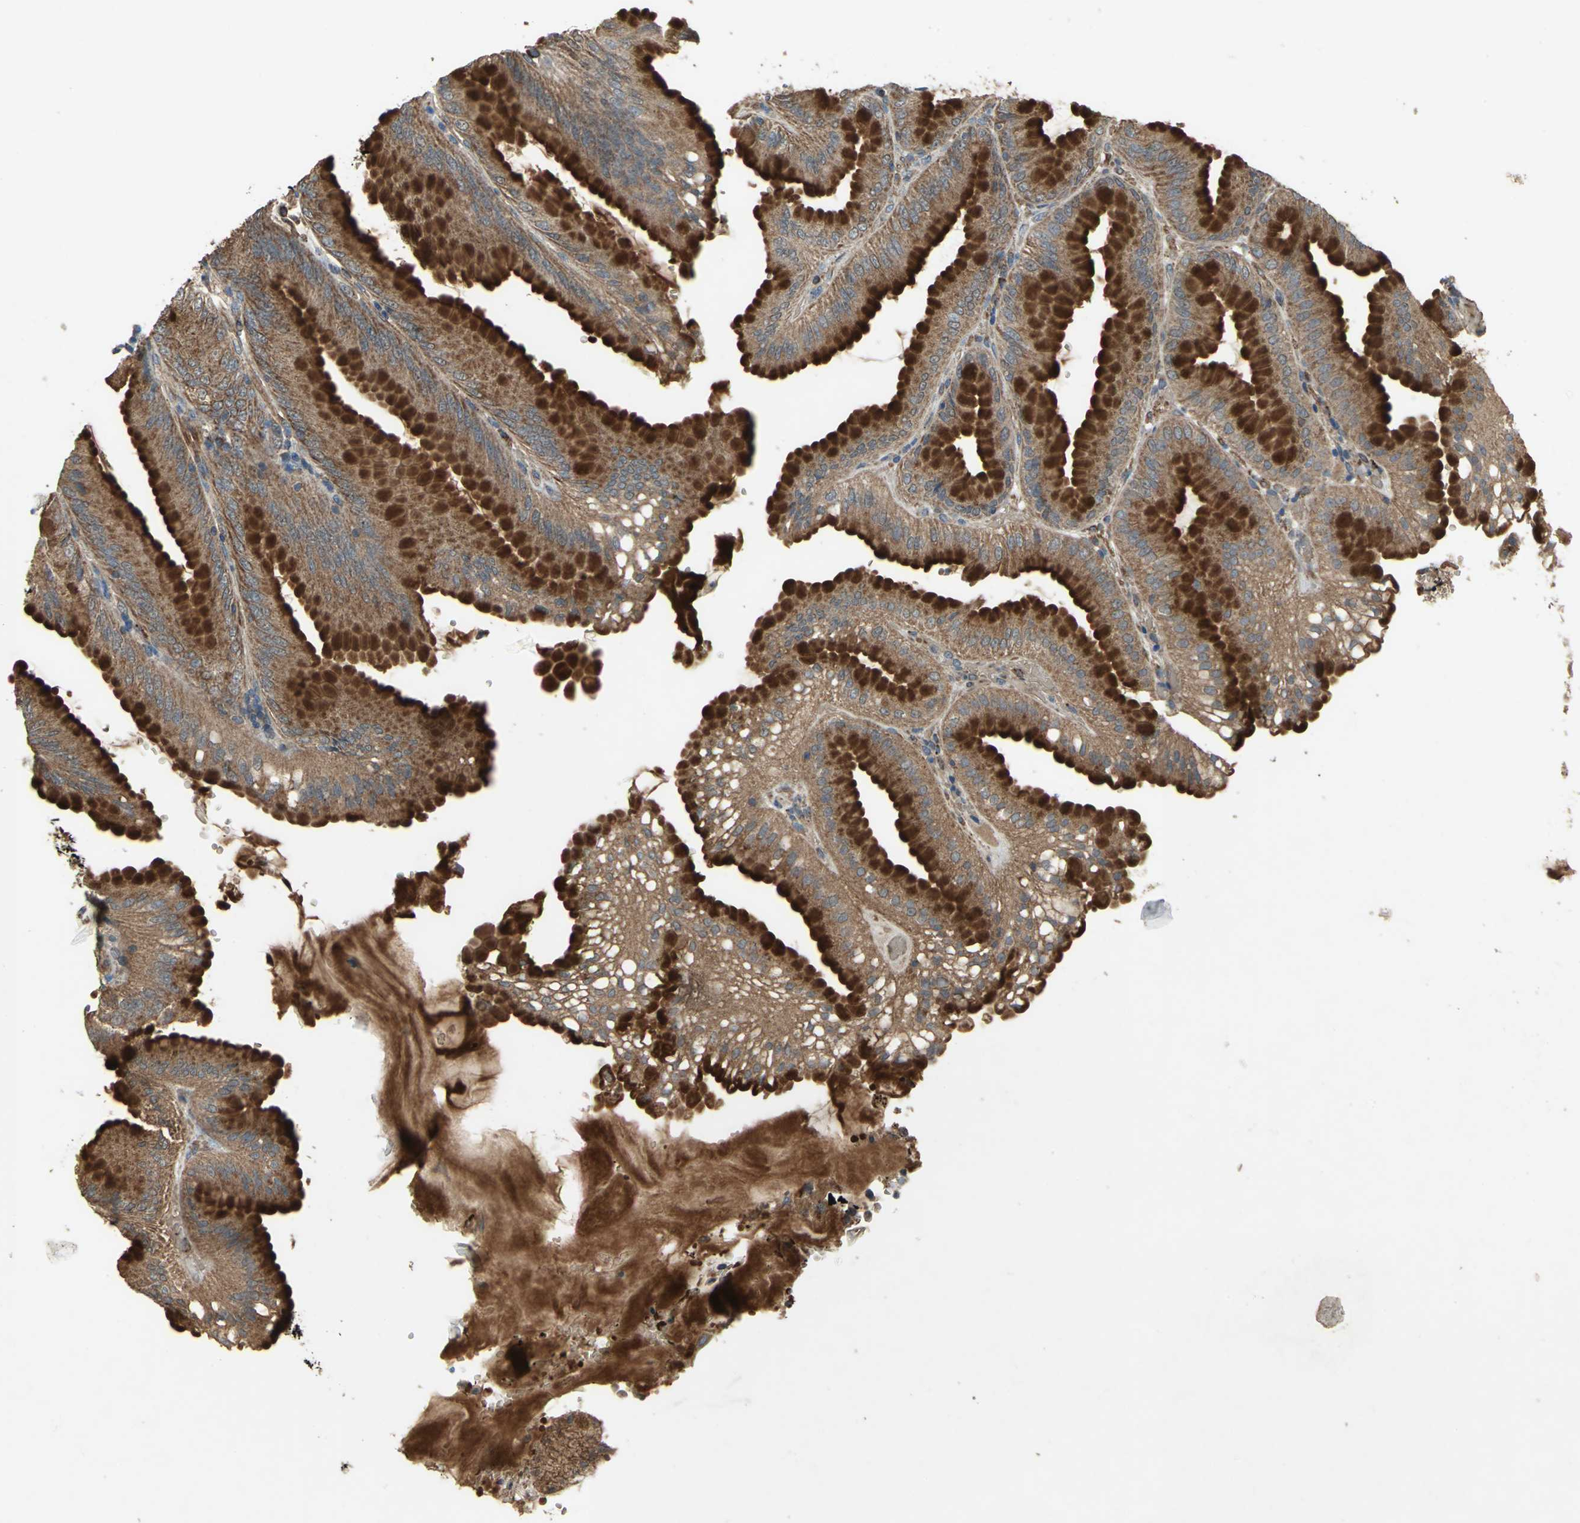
{"staining": {"intensity": "strong", "quantity": ">75%", "location": "cytoplasmic/membranous"}, "tissue": "stomach", "cell_type": "Glandular cells", "image_type": "normal", "snomed": [{"axis": "morphology", "description": "Normal tissue, NOS"}, {"axis": "topography", "description": "Stomach, lower"}], "caption": "IHC (DAB (3,3'-diaminobenzidine)) staining of benign human stomach exhibits strong cytoplasmic/membranous protein positivity in approximately >75% of glandular cells.", "gene": "POLRMT", "patient": {"sex": "male", "age": 71}}